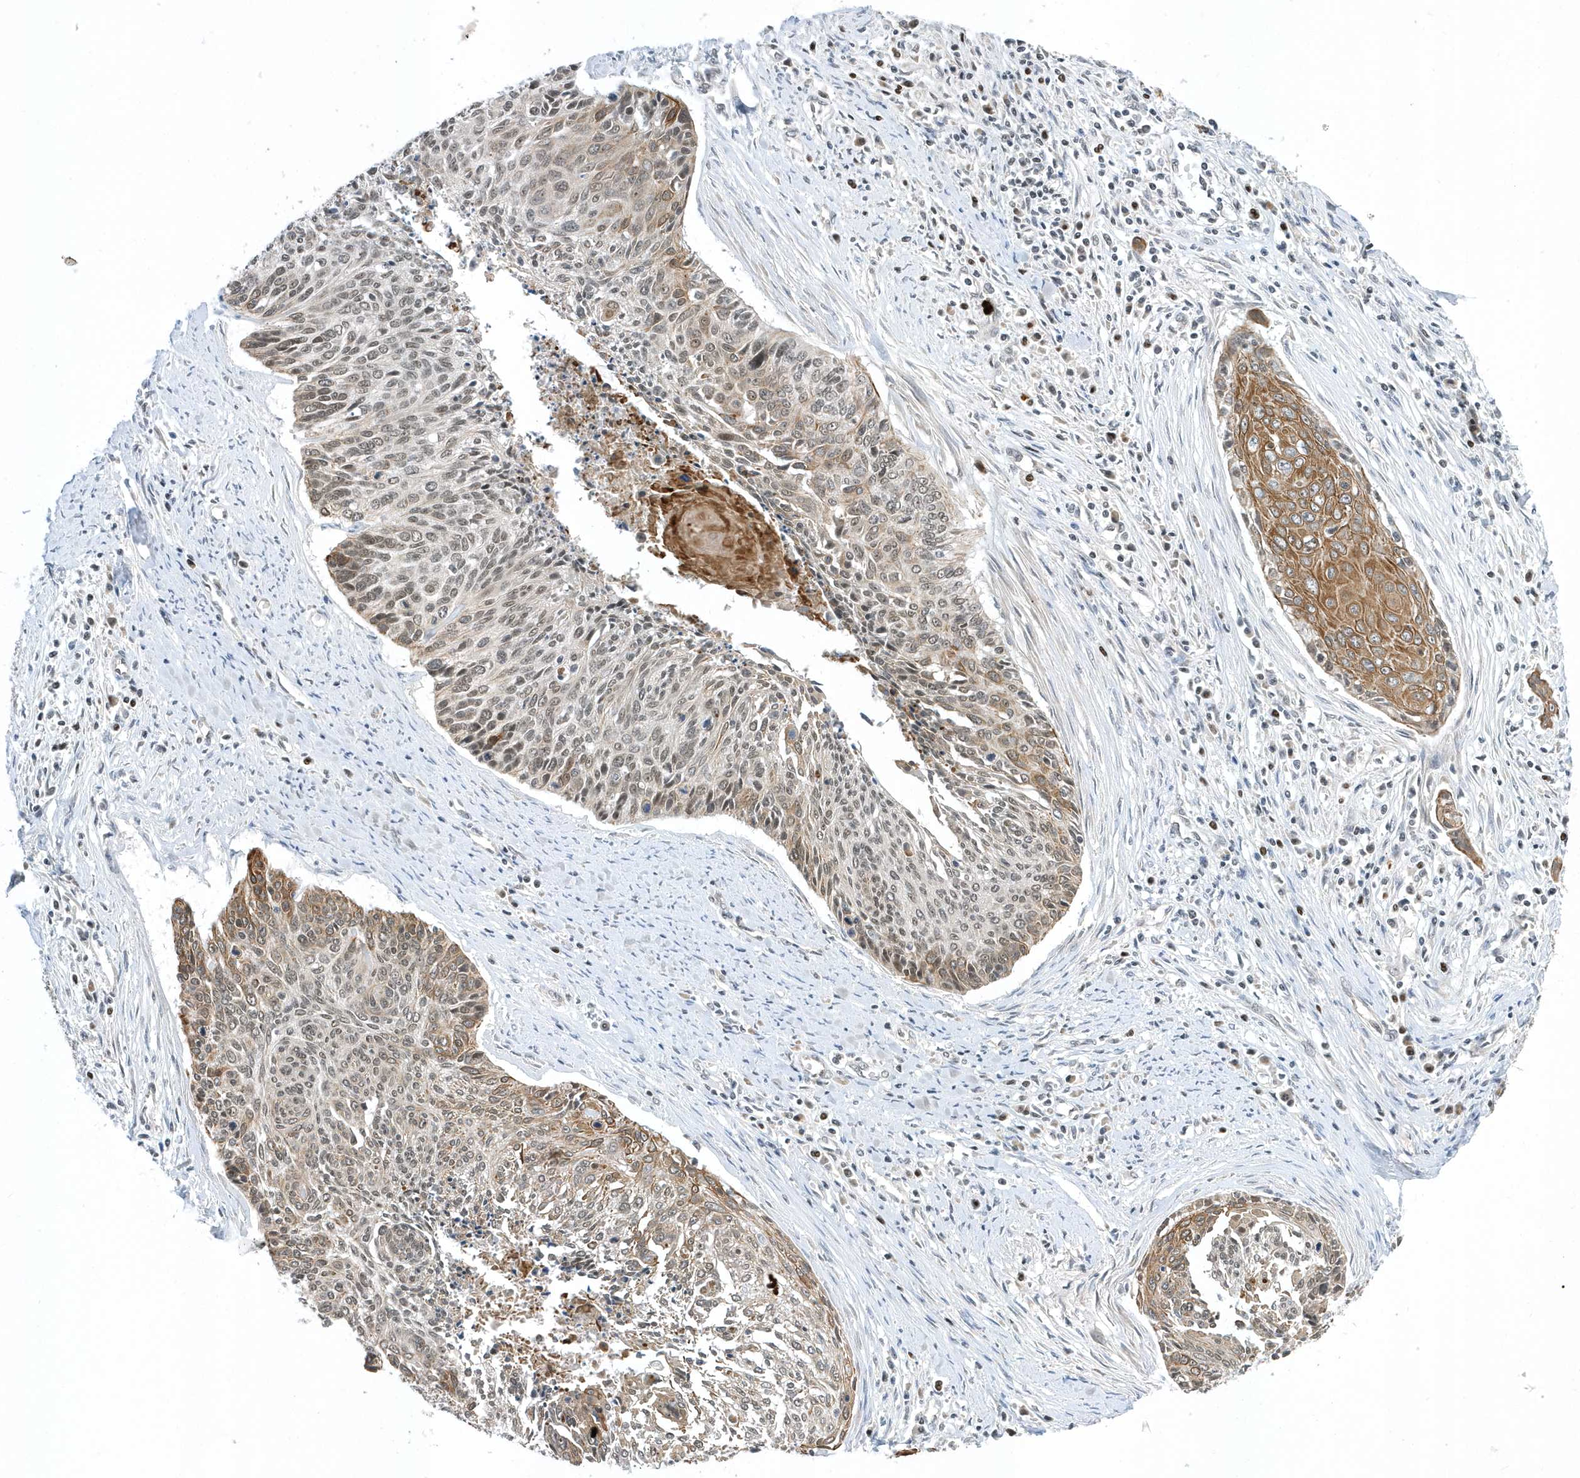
{"staining": {"intensity": "moderate", "quantity": "25%-75%", "location": "cytoplasmic/membranous,nuclear"}, "tissue": "cervical cancer", "cell_type": "Tumor cells", "image_type": "cancer", "snomed": [{"axis": "morphology", "description": "Squamous cell carcinoma, NOS"}, {"axis": "topography", "description": "Cervix"}], "caption": "There is medium levels of moderate cytoplasmic/membranous and nuclear expression in tumor cells of squamous cell carcinoma (cervical), as demonstrated by immunohistochemical staining (brown color).", "gene": "ZNF740", "patient": {"sex": "female", "age": 55}}